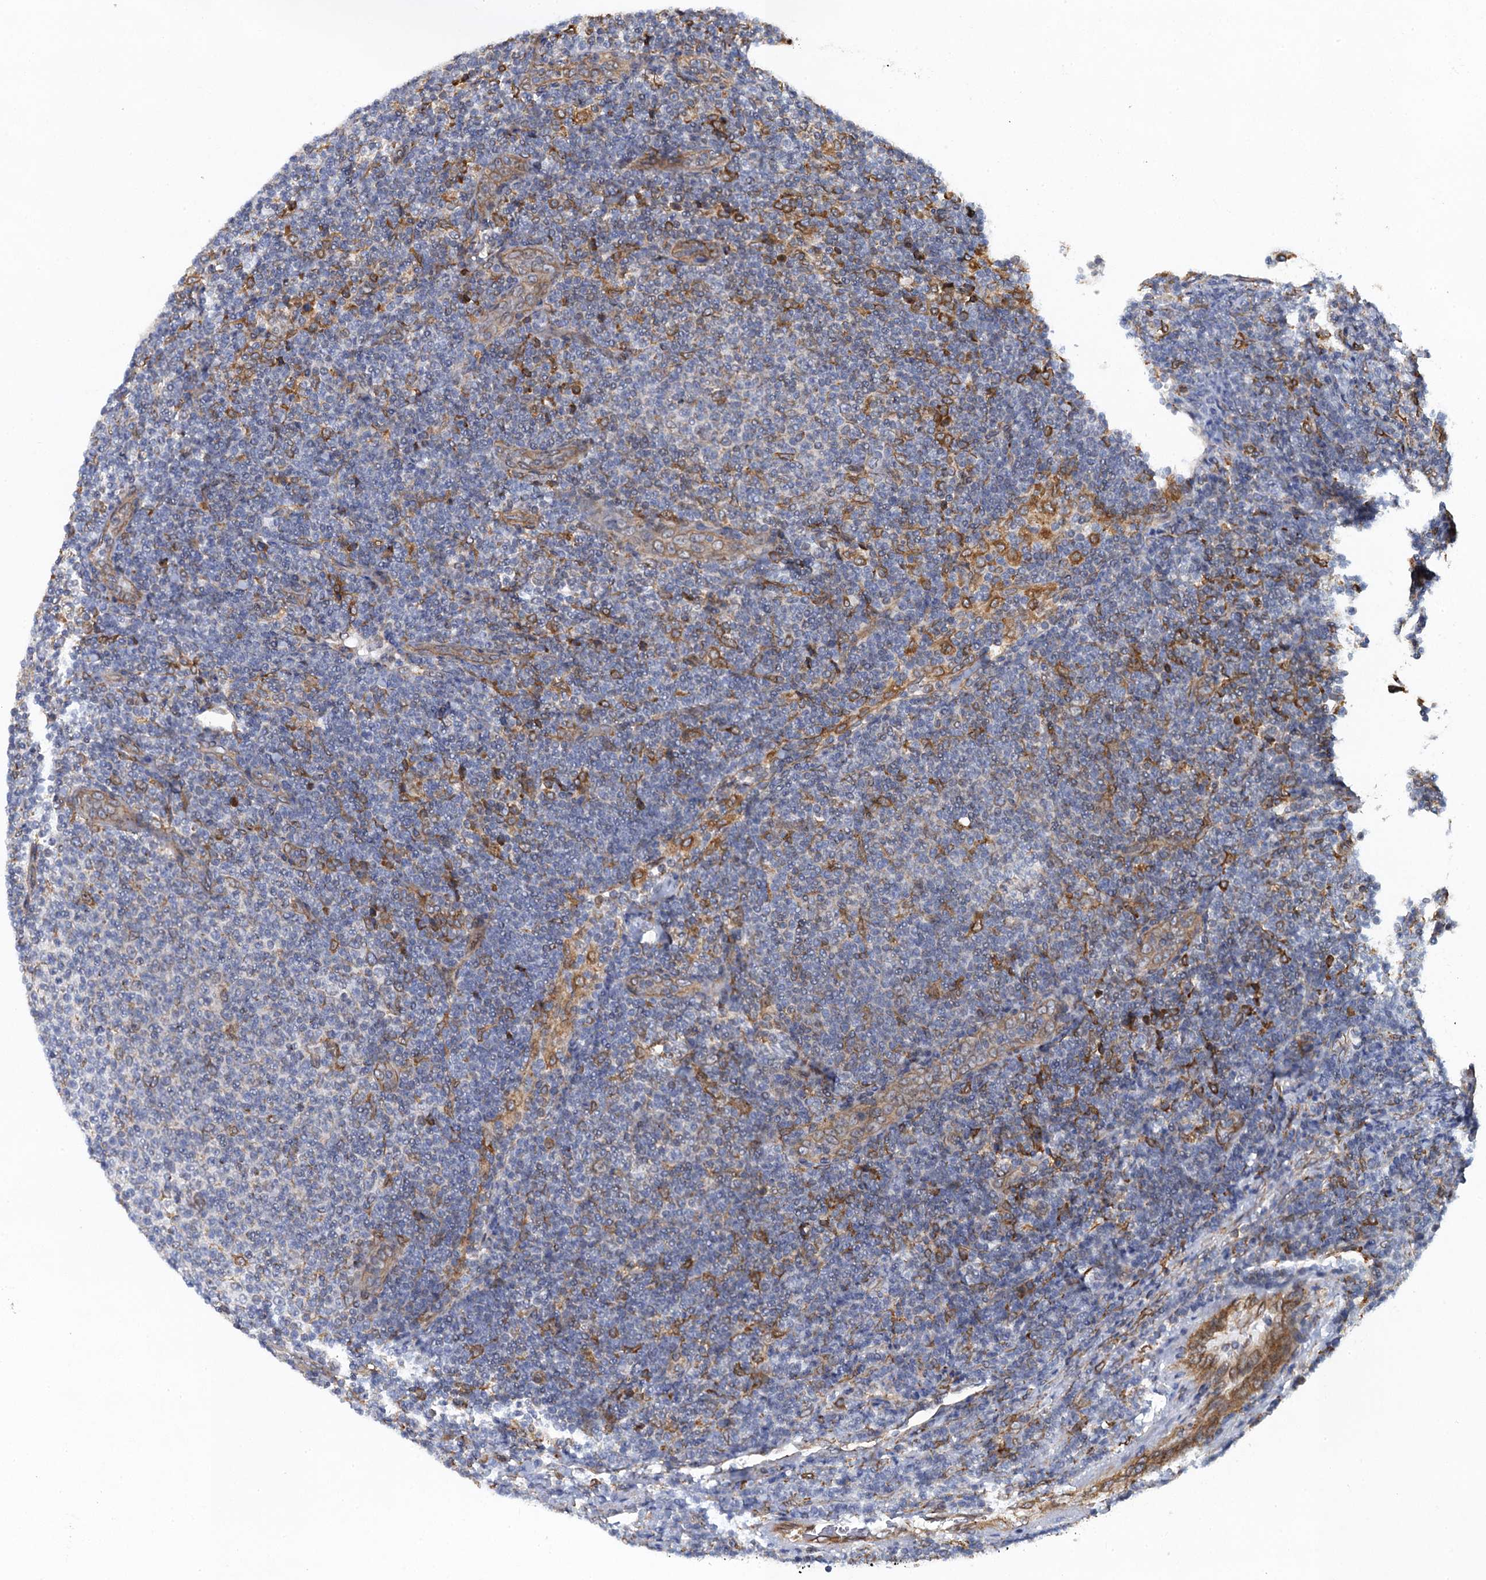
{"staining": {"intensity": "moderate", "quantity": "<25%", "location": "cytoplasmic/membranous"}, "tissue": "lymphoma", "cell_type": "Tumor cells", "image_type": "cancer", "snomed": [{"axis": "morphology", "description": "Malignant lymphoma, non-Hodgkin's type, Low grade"}, {"axis": "topography", "description": "Lymph node"}], "caption": "Moderate cytoplasmic/membranous staining is identified in about <25% of tumor cells in malignant lymphoma, non-Hodgkin's type (low-grade). (DAB (3,3'-diaminobenzidine) IHC with brightfield microscopy, high magnification).", "gene": "ARMC5", "patient": {"sex": "male", "age": 66}}